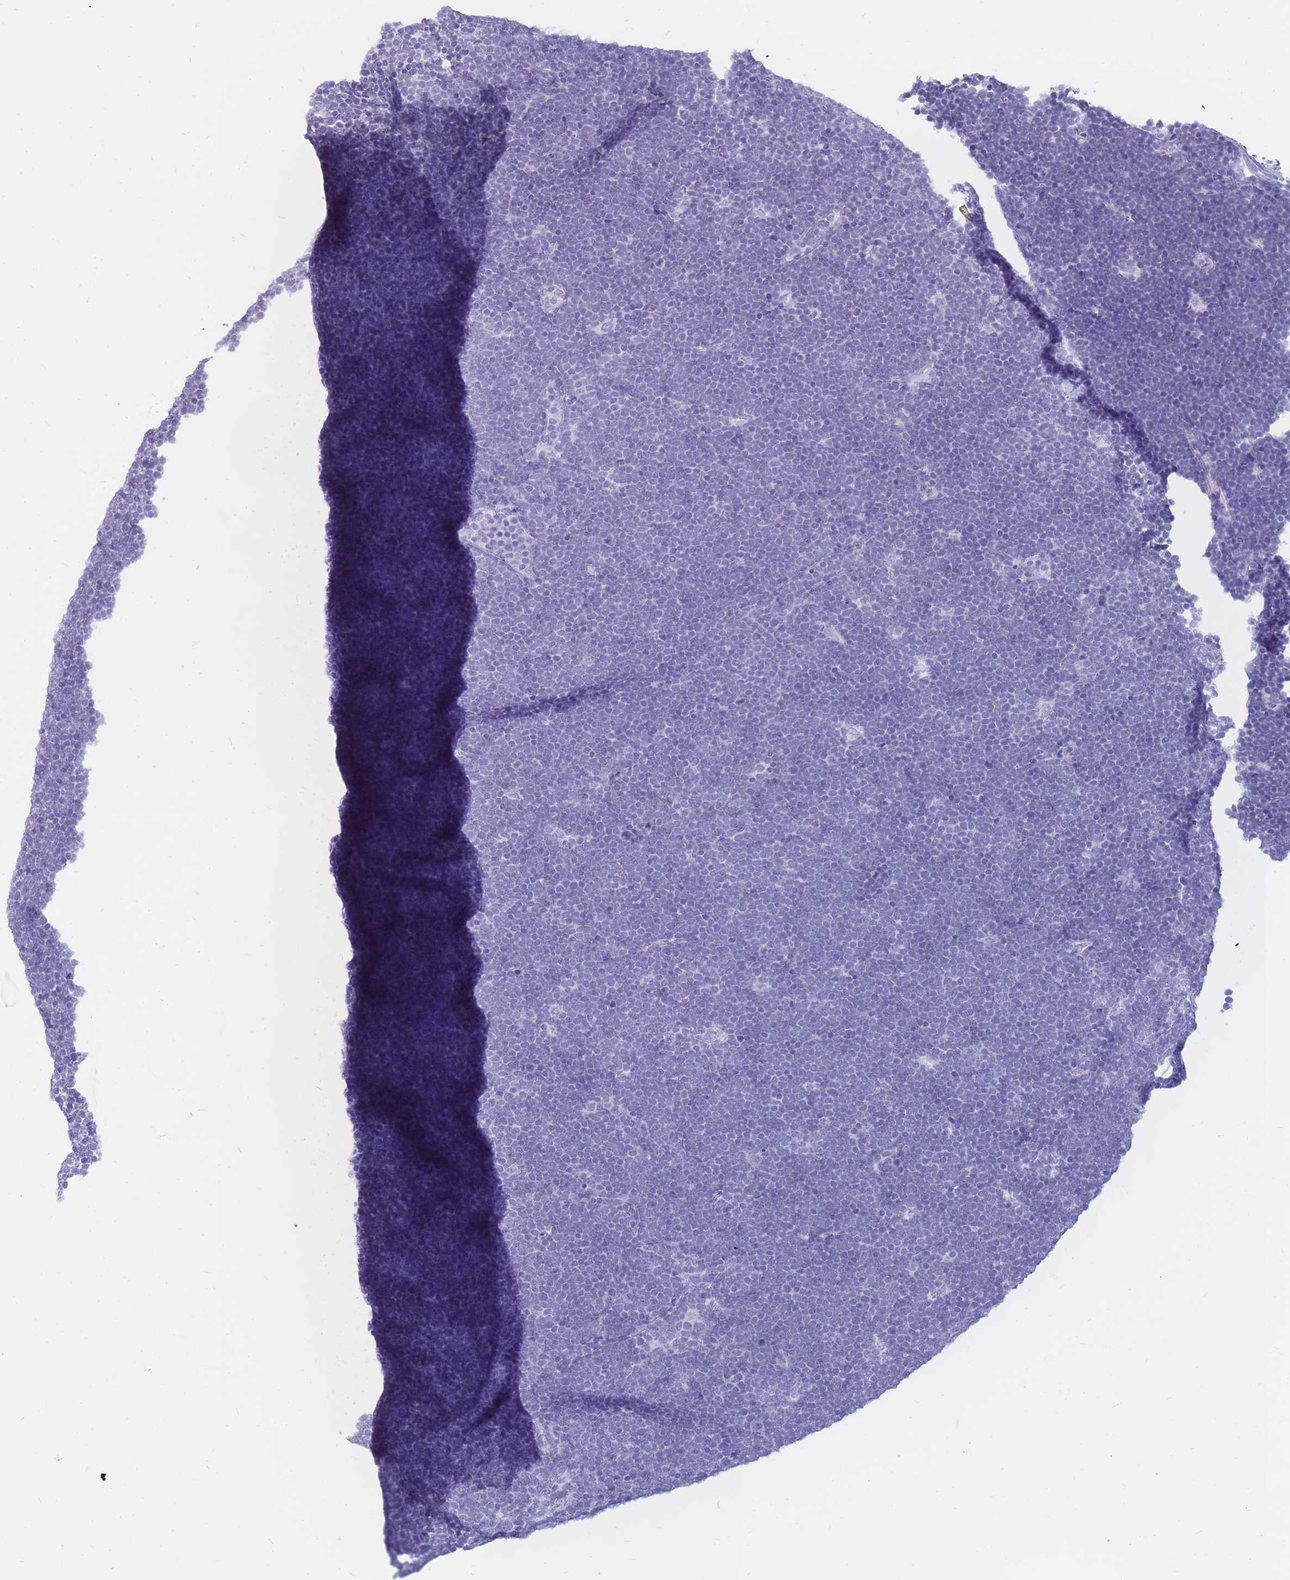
{"staining": {"intensity": "negative", "quantity": "none", "location": "none"}, "tissue": "lymphoma", "cell_type": "Tumor cells", "image_type": "cancer", "snomed": [{"axis": "morphology", "description": "Malignant lymphoma, non-Hodgkin's type, High grade"}, {"axis": "topography", "description": "Lymph node"}], "caption": "The micrograph demonstrates no significant expression in tumor cells of high-grade malignant lymphoma, non-Hodgkin's type.", "gene": "INS", "patient": {"sex": "male", "age": 13}}